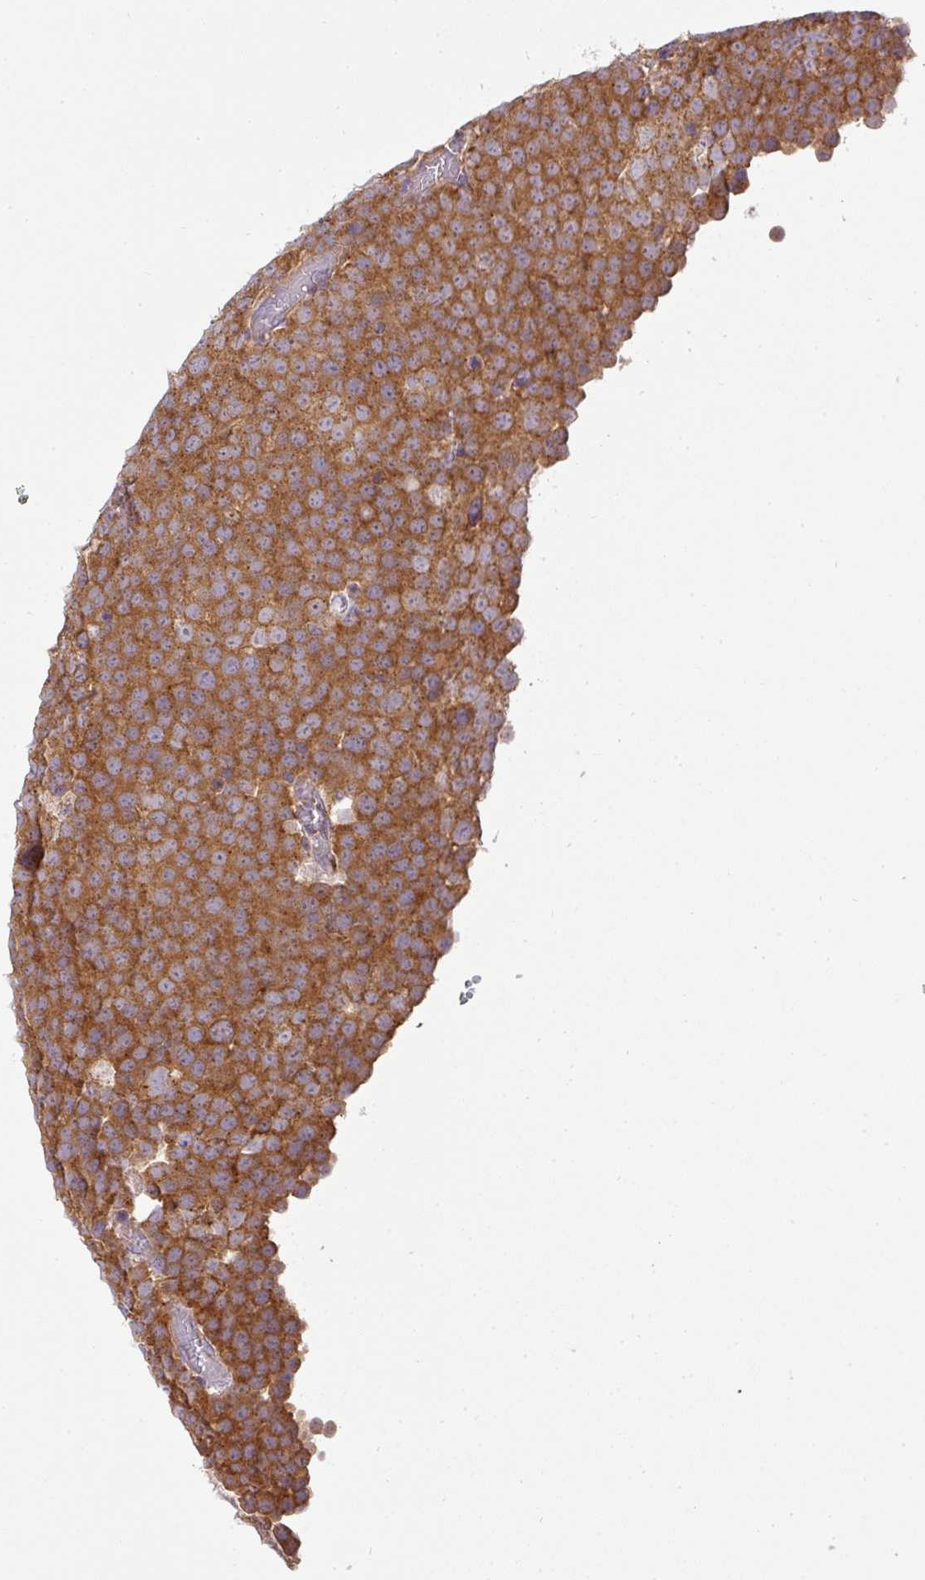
{"staining": {"intensity": "strong", "quantity": ">75%", "location": "cytoplasmic/membranous"}, "tissue": "testis cancer", "cell_type": "Tumor cells", "image_type": "cancer", "snomed": [{"axis": "morphology", "description": "Normal tissue, NOS"}, {"axis": "morphology", "description": "Seminoma, NOS"}, {"axis": "topography", "description": "Testis"}], "caption": "This micrograph exhibits testis cancer stained with IHC to label a protein in brown. The cytoplasmic/membranous of tumor cells show strong positivity for the protein. Nuclei are counter-stained blue.", "gene": "ZNF211", "patient": {"sex": "male", "age": 71}}